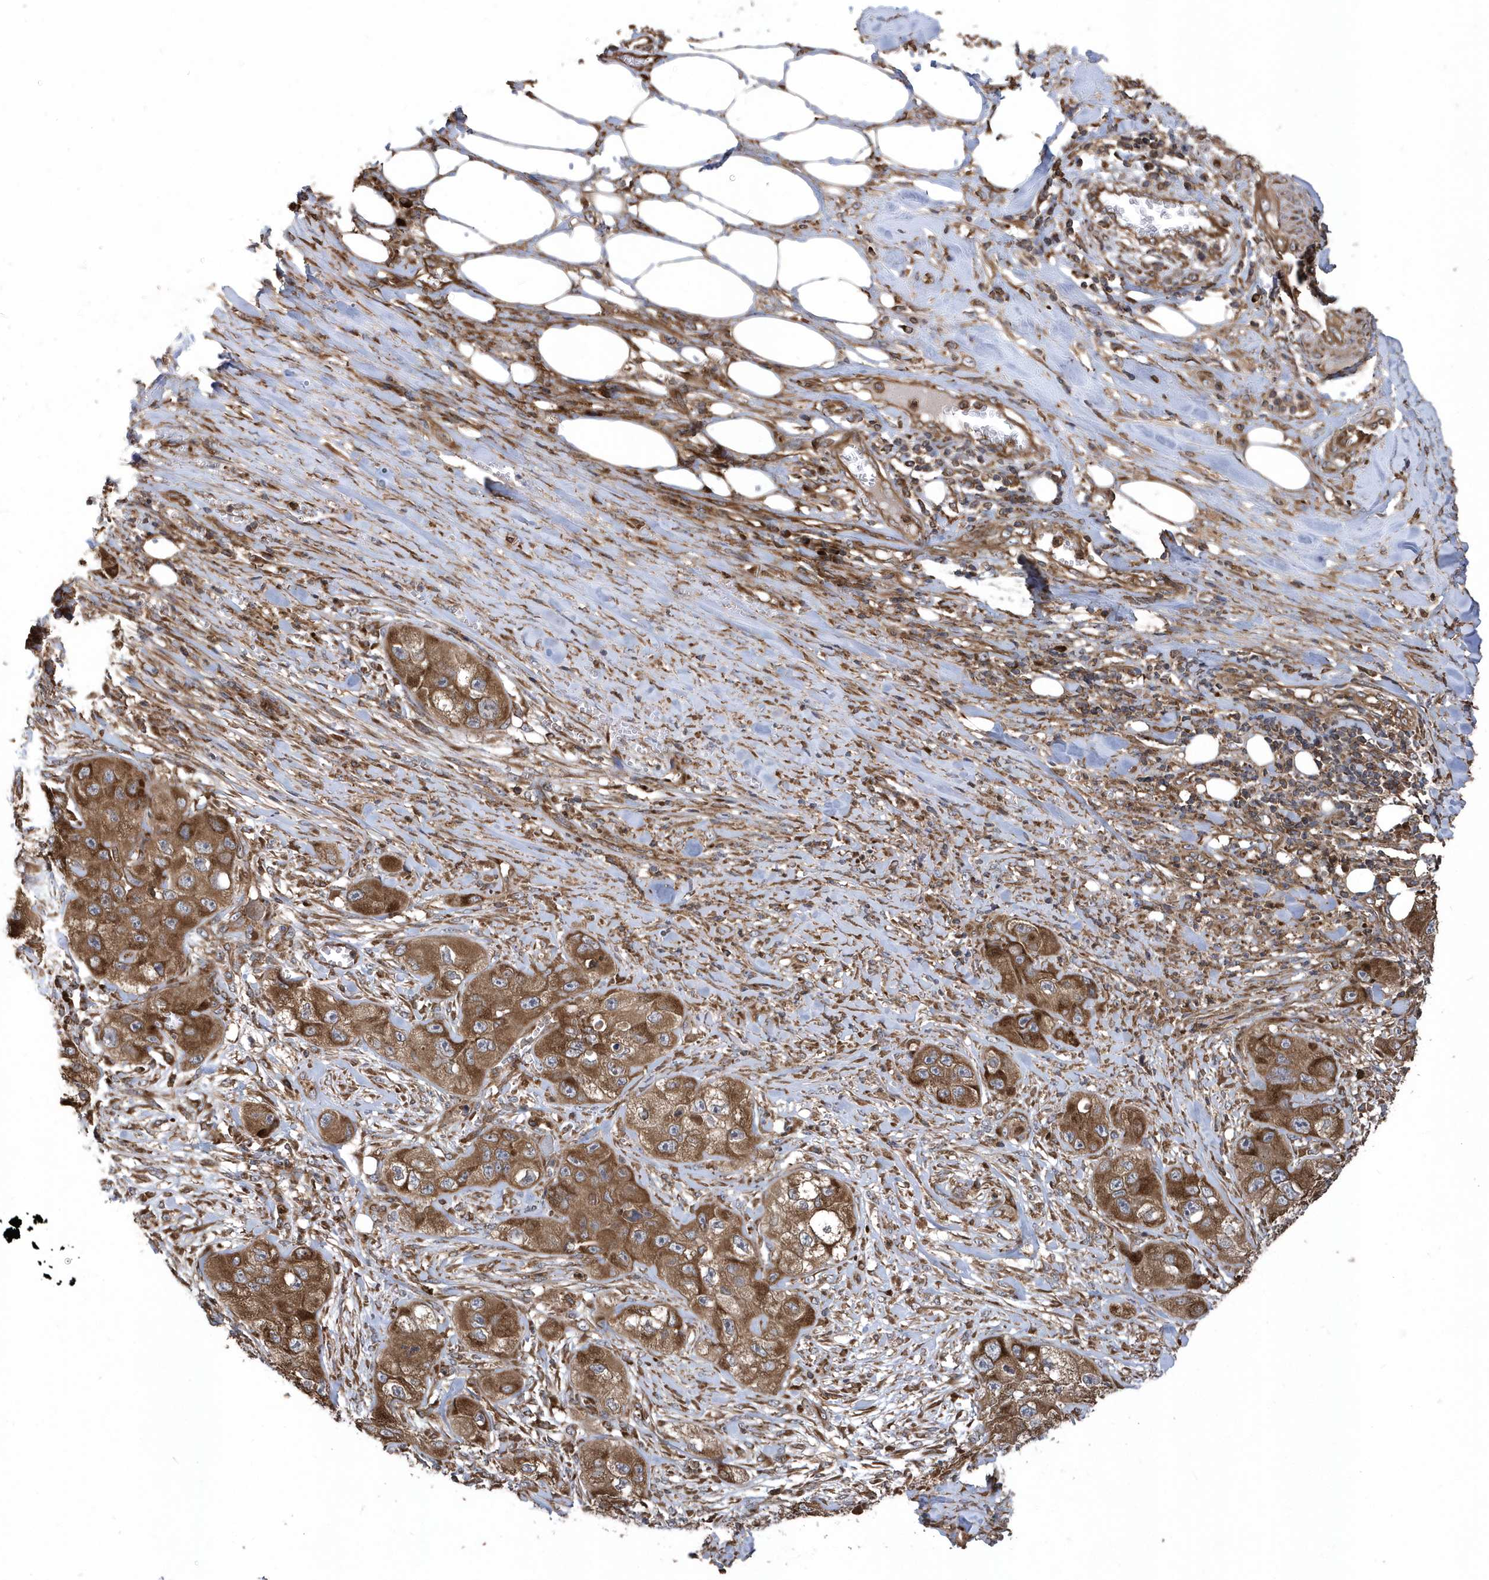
{"staining": {"intensity": "strong", "quantity": ">75%", "location": "cytoplasmic/membranous"}, "tissue": "skin cancer", "cell_type": "Tumor cells", "image_type": "cancer", "snomed": [{"axis": "morphology", "description": "Squamous cell carcinoma, NOS"}, {"axis": "topography", "description": "Skin"}, {"axis": "topography", "description": "Subcutis"}], "caption": "About >75% of tumor cells in human squamous cell carcinoma (skin) show strong cytoplasmic/membranous protein positivity as visualized by brown immunohistochemical staining.", "gene": "WASHC5", "patient": {"sex": "male", "age": 73}}